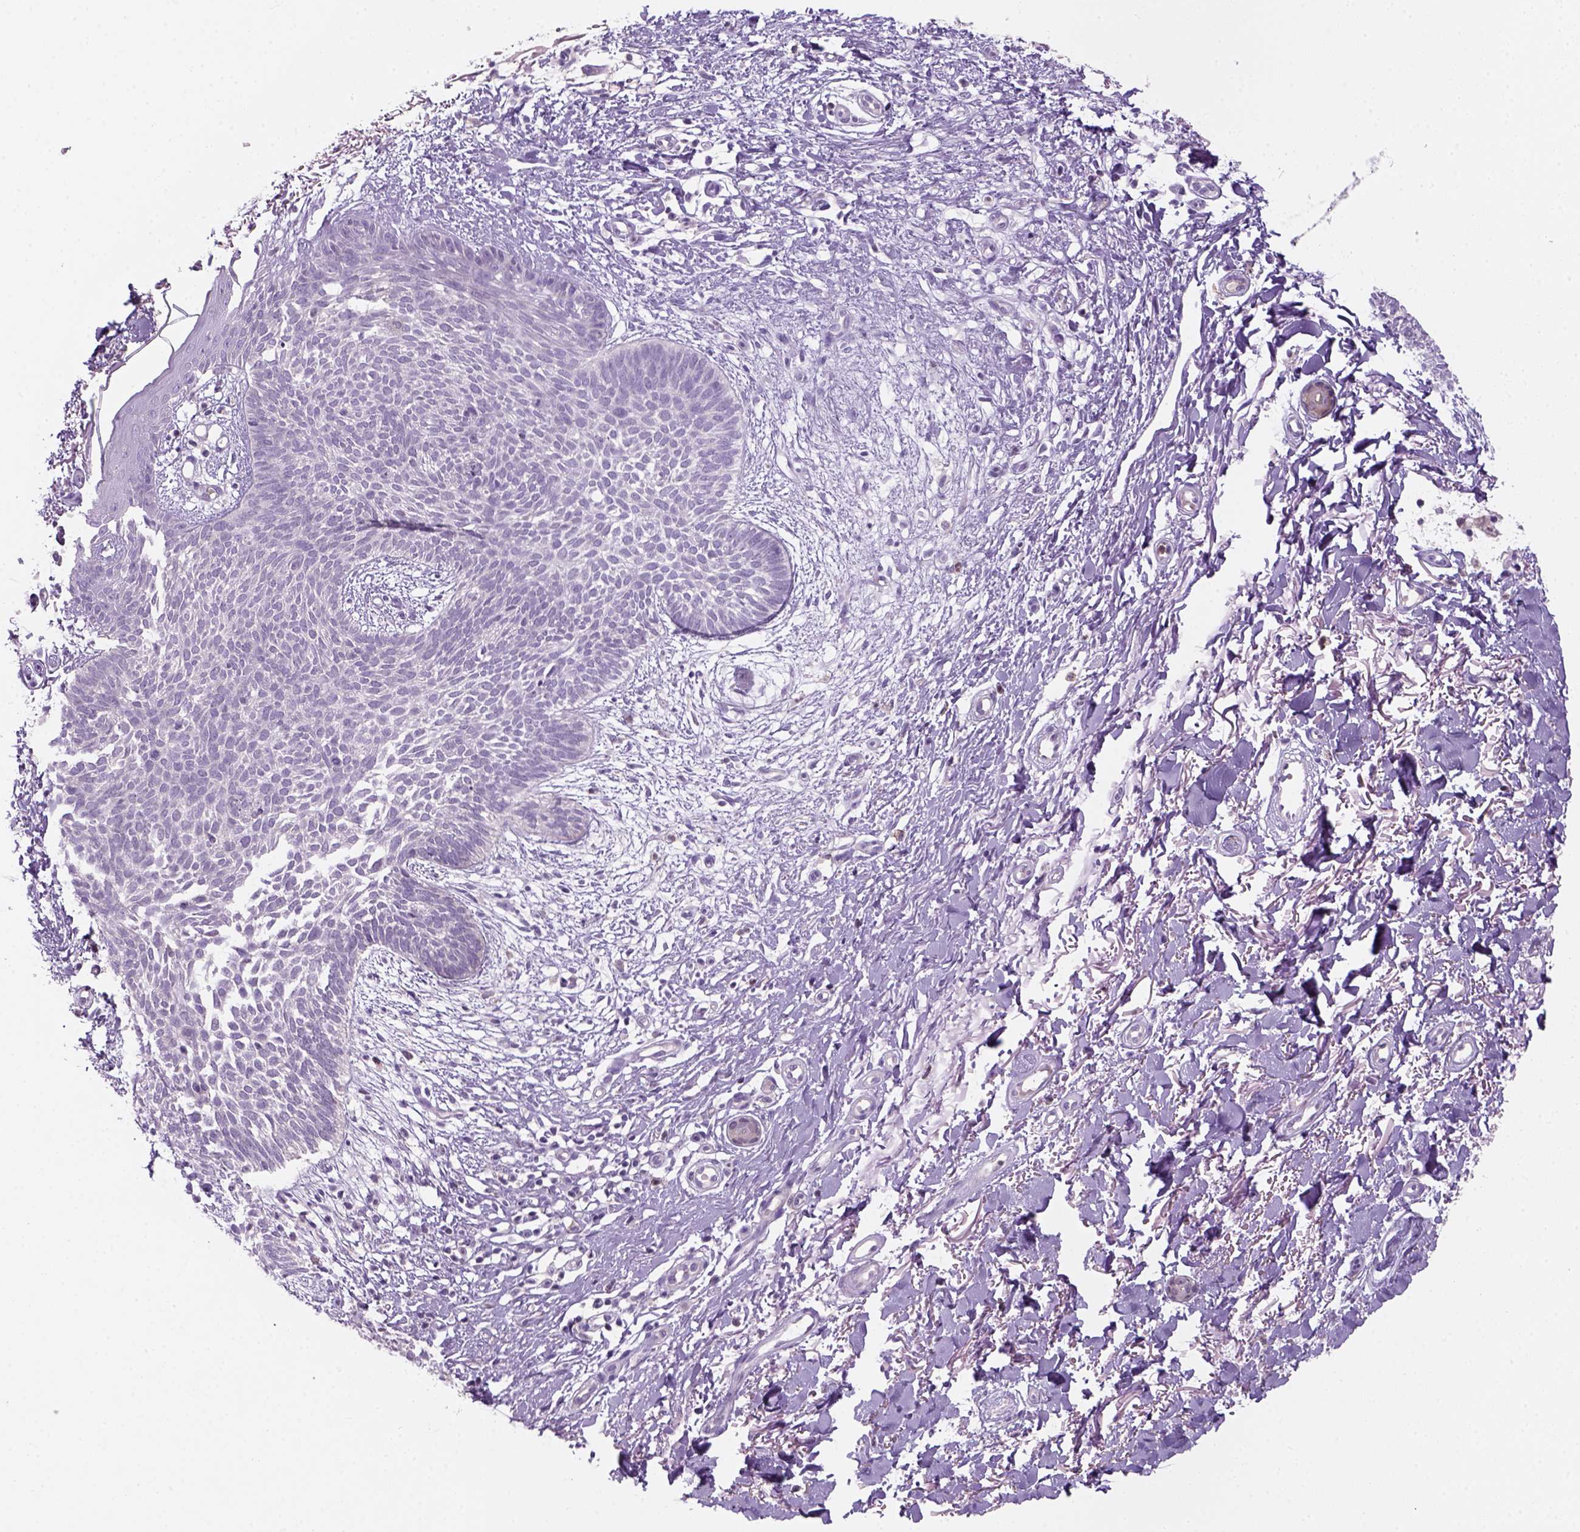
{"staining": {"intensity": "negative", "quantity": "none", "location": "none"}, "tissue": "skin cancer", "cell_type": "Tumor cells", "image_type": "cancer", "snomed": [{"axis": "morphology", "description": "Basal cell carcinoma"}, {"axis": "topography", "description": "Skin"}], "caption": "High magnification brightfield microscopy of skin cancer stained with DAB (brown) and counterstained with hematoxylin (blue): tumor cells show no significant staining. (IHC, brightfield microscopy, high magnification).", "gene": "GOT1", "patient": {"sex": "female", "age": 84}}